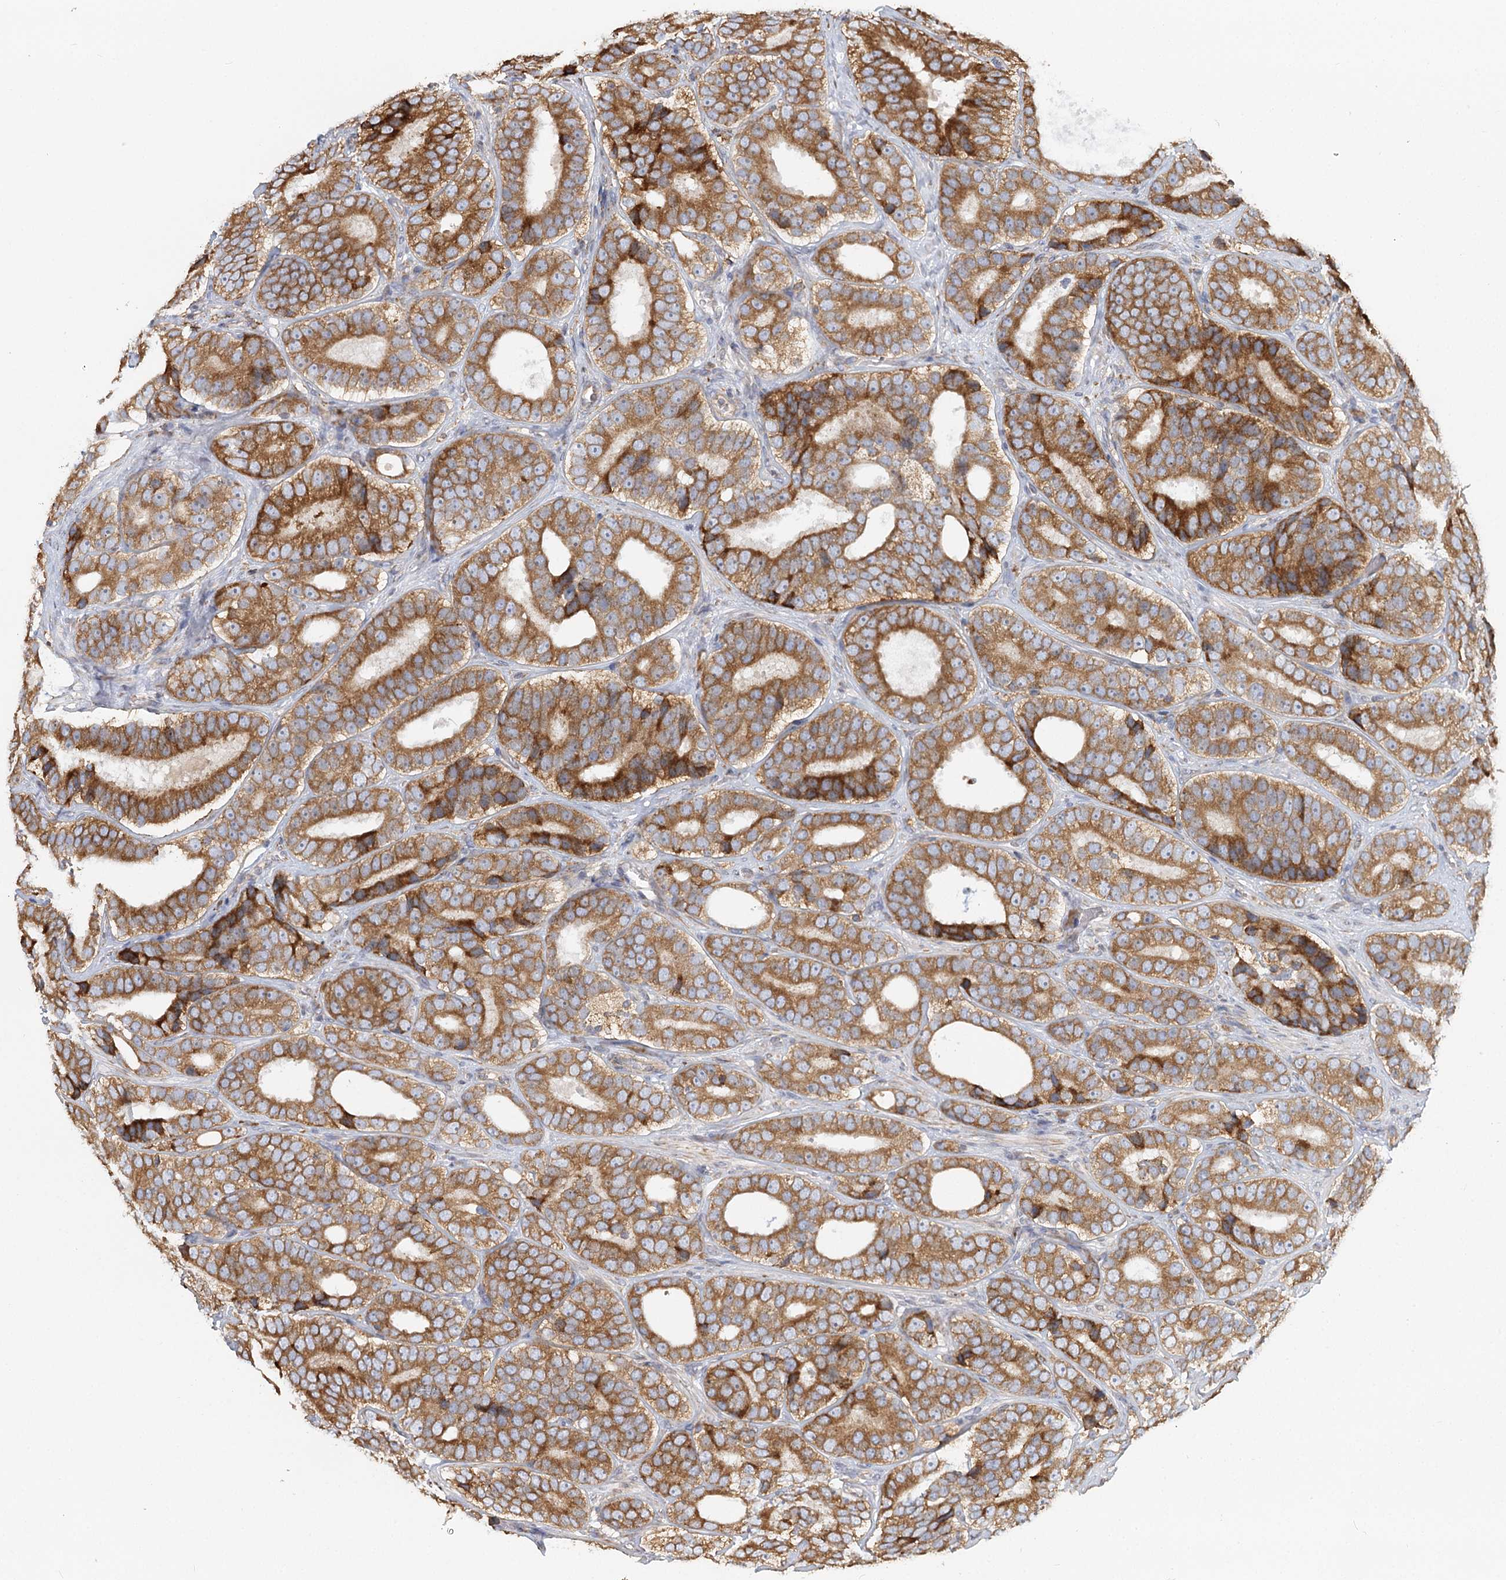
{"staining": {"intensity": "moderate", "quantity": ">75%", "location": "cytoplasmic/membranous"}, "tissue": "prostate cancer", "cell_type": "Tumor cells", "image_type": "cancer", "snomed": [{"axis": "morphology", "description": "Adenocarcinoma, High grade"}, {"axis": "topography", "description": "Prostate"}], "caption": "This photomicrograph shows prostate high-grade adenocarcinoma stained with immunohistochemistry to label a protein in brown. The cytoplasmic/membranous of tumor cells show moderate positivity for the protein. Nuclei are counter-stained blue.", "gene": "TAS1R1", "patient": {"sex": "male", "age": 56}}